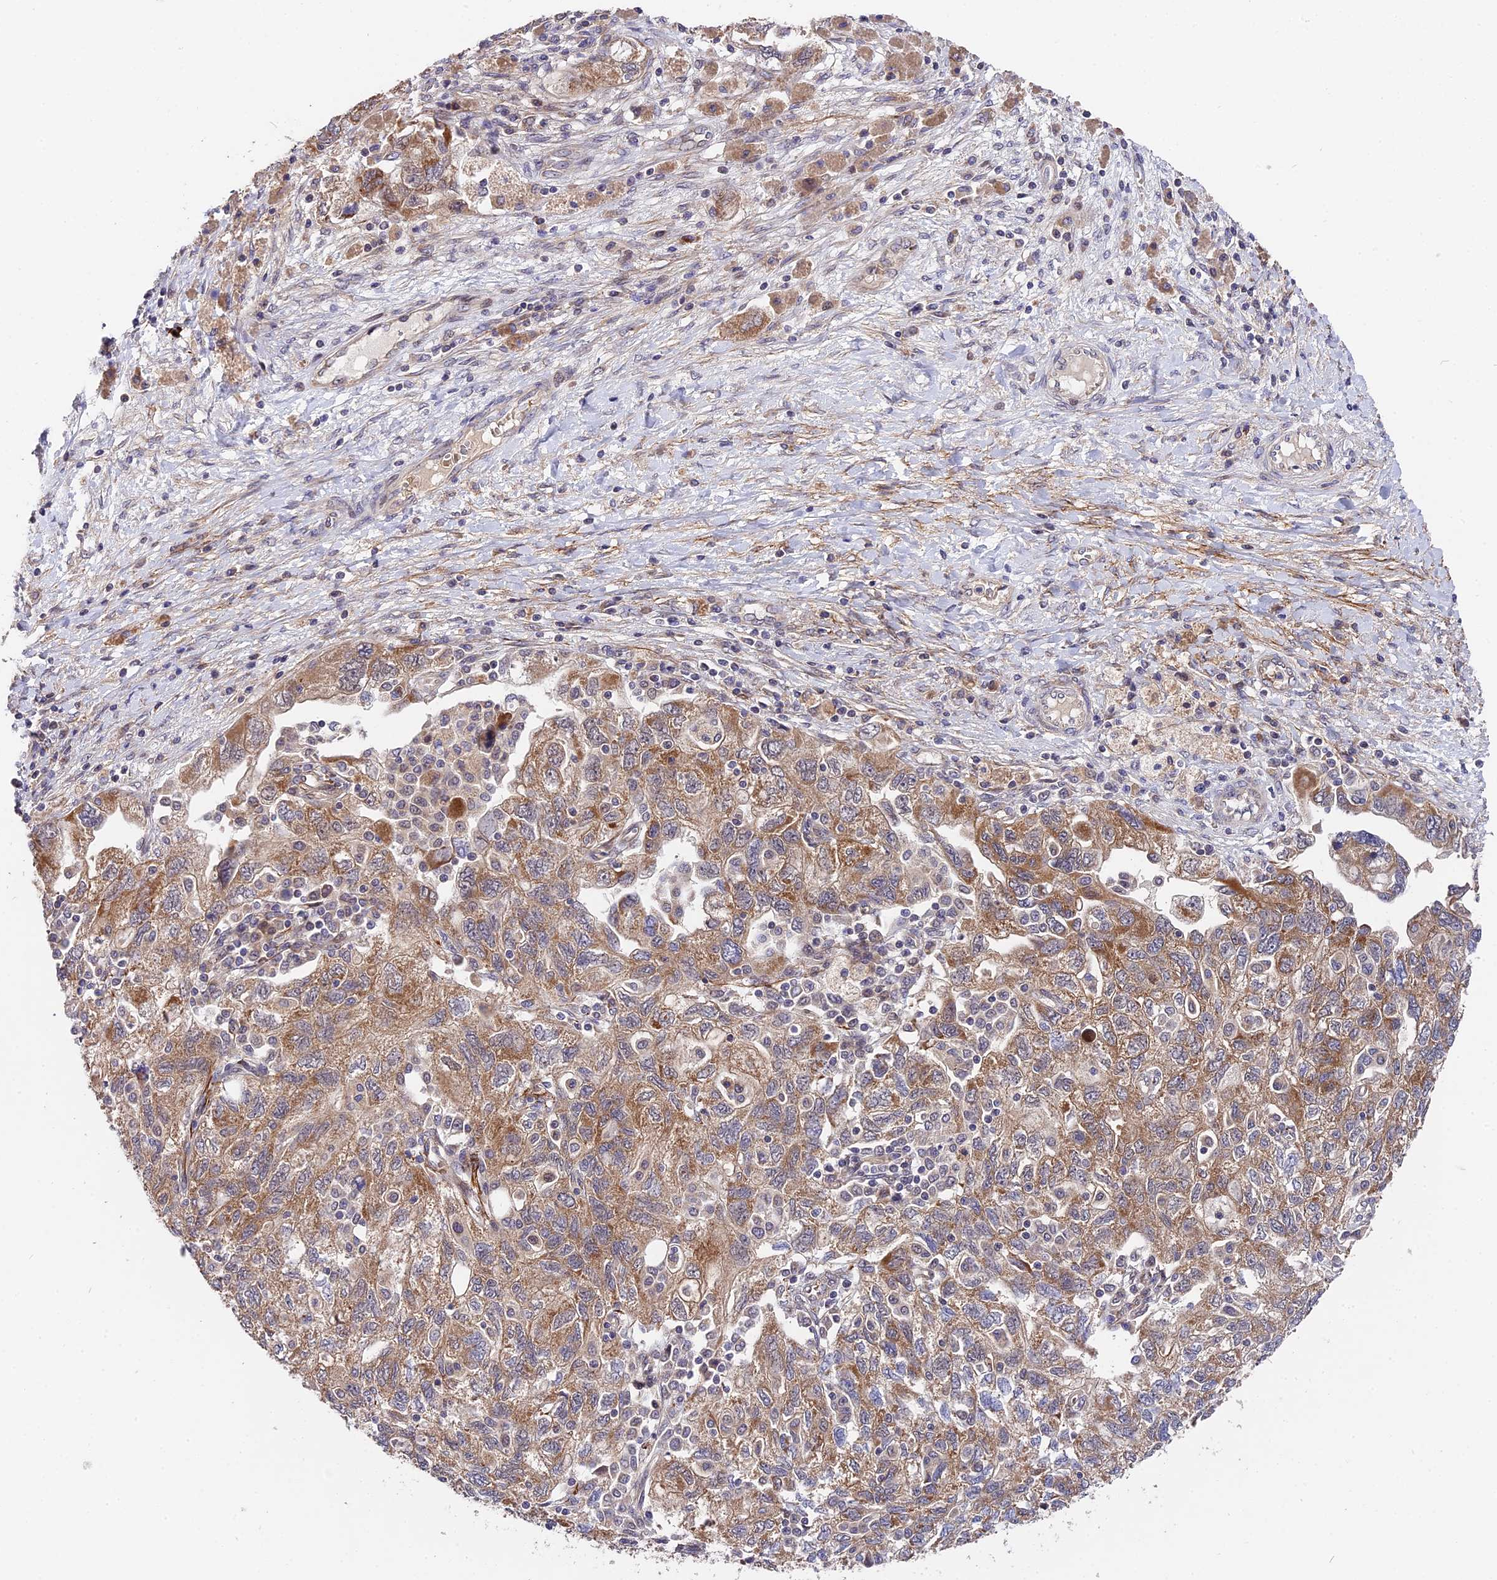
{"staining": {"intensity": "moderate", "quantity": ">75%", "location": "cytoplasmic/membranous"}, "tissue": "ovarian cancer", "cell_type": "Tumor cells", "image_type": "cancer", "snomed": [{"axis": "morphology", "description": "Carcinoma, NOS"}, {"axis": "morphology", "description": "Cystadenocarcinoma, serous, NOS"}, {"axis": "topography", "description": "Ovary"}], "caption": "Human ovarian cancer stained for a protein (brown) displays moderate cytoplasmic/membranous positive staining in approximately >75% of tumor cells.", "gene": "TRMT1", "patient": {"sex": "female", "age": 69}}